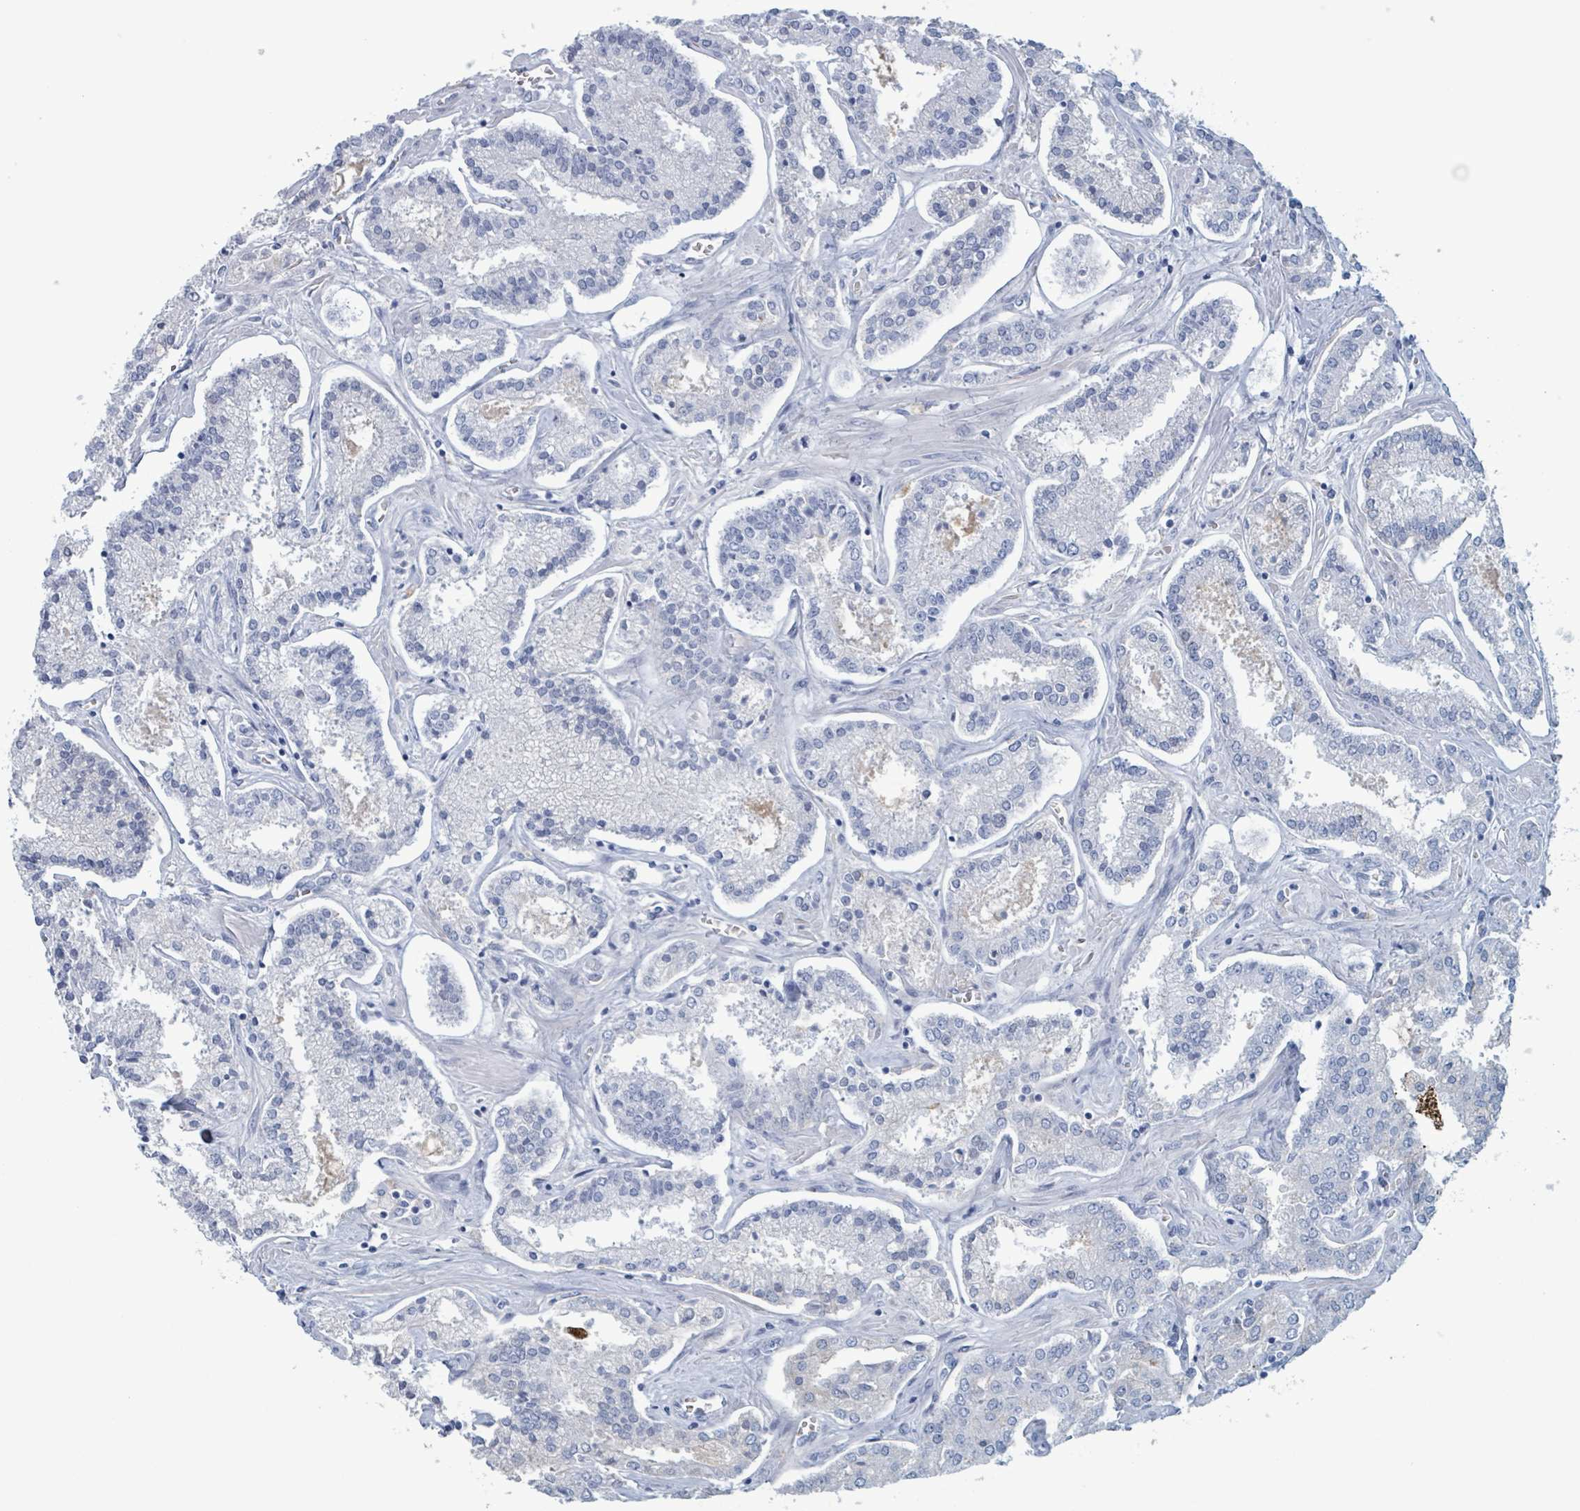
{"staining": {"intensity": "negative", "quantity": "none", "location": "none"}, "tissue": "prostate cancer", "cell_type": "Tumor cells", "image_type": "cancer", "snomed": [{"axis": "morphology", "description": "Adenocarcinoma, High grade"}, {"axis": "topography", "description": "Prostate"}], "caption": "The image demonstrates no significant expression in tumor cells of prostate cancer.", "gene": "KLK4", "patient": {"sex": "male", "age": 71}}